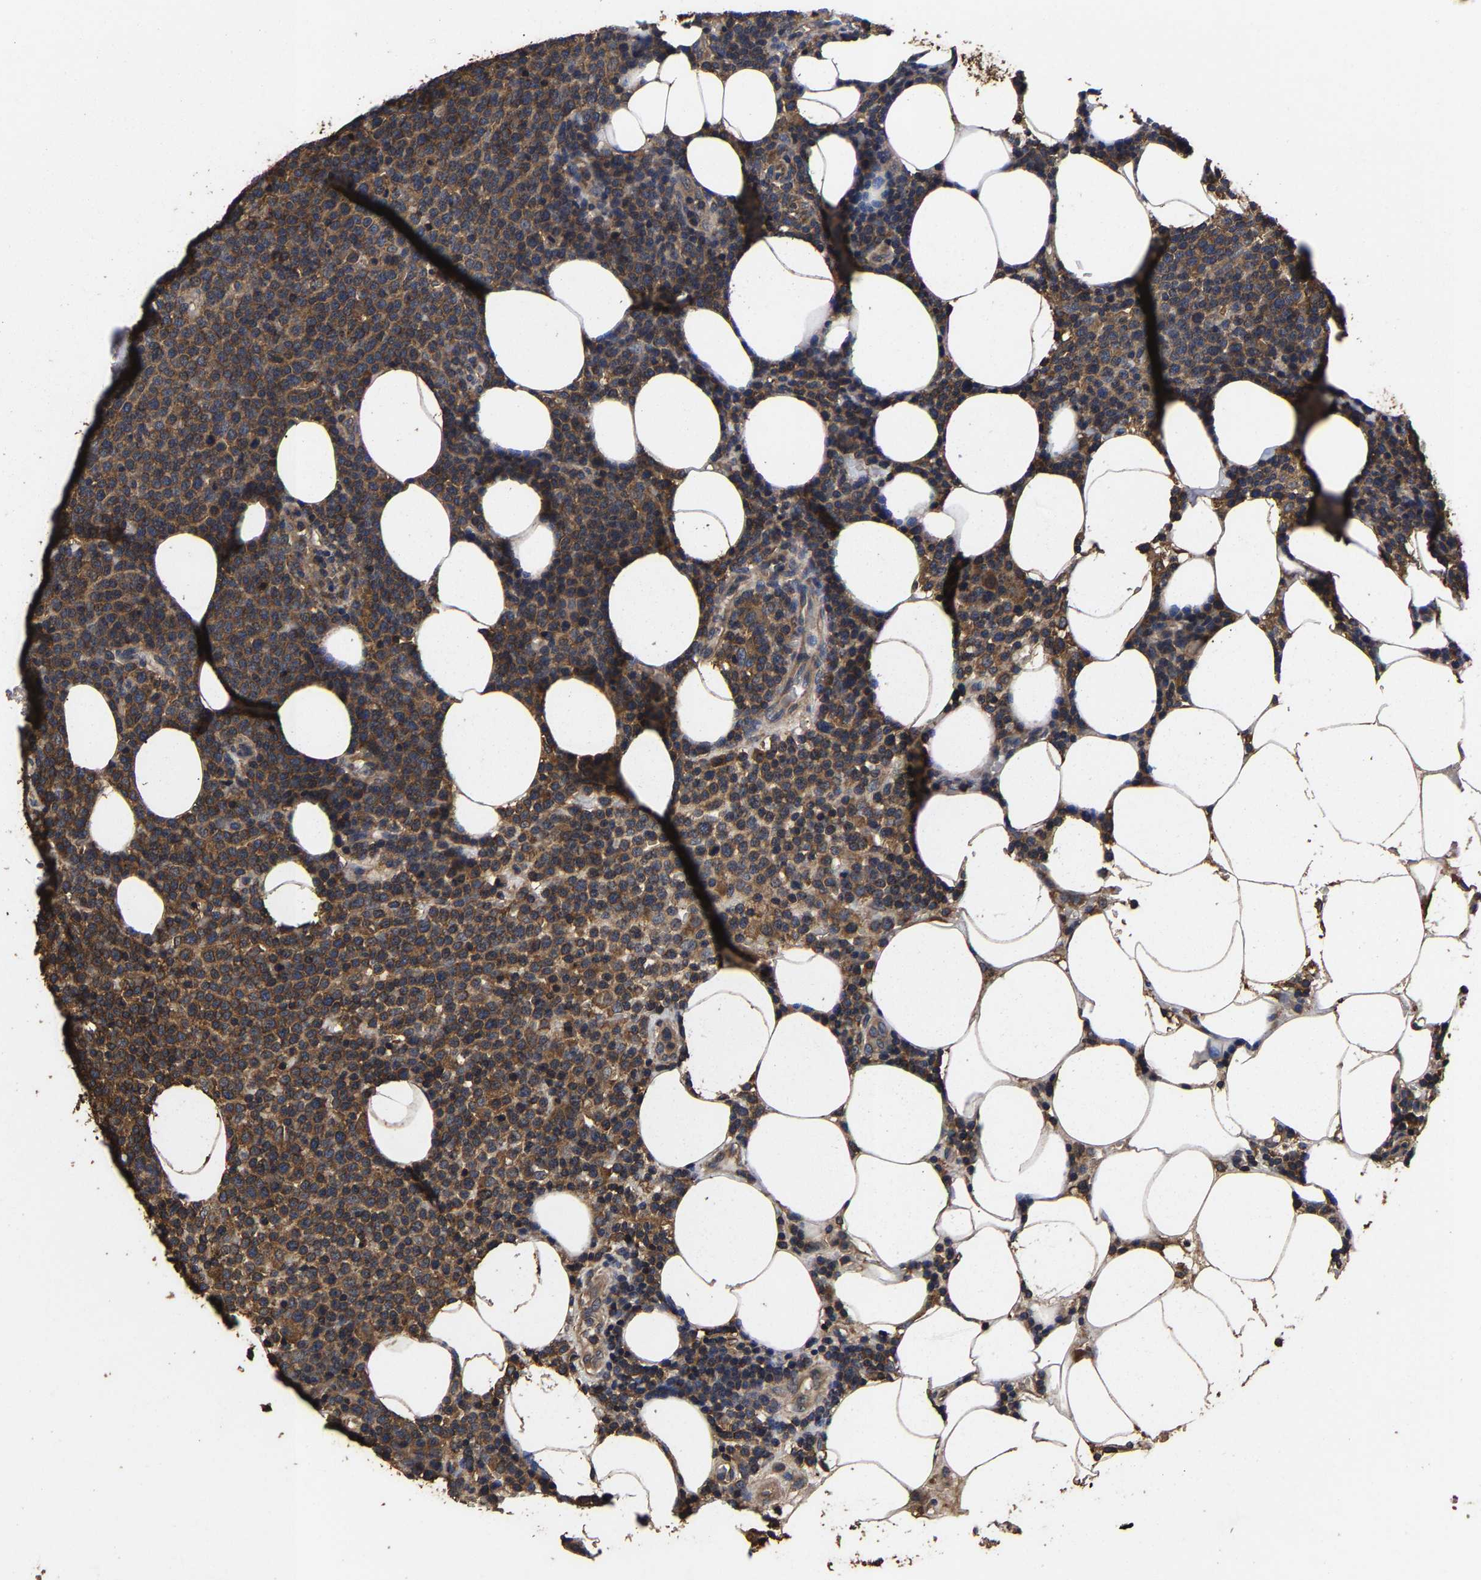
{"staining": {"intensity": "moderate", "quantity": ">75%", "location": "cytoplasmic/membranous"}, "tissue": "lymphoma", "cell_type": "Tumor cells", "image_type": "cancer", "snomed": [{"axis": "morphology", "description": "Malignant lymphoma, non-Hodgkin's type, High grade"}, {"axis": "topography", "description": "Lymph node"}], "caption": "DAB immunohistochemical staining of lymphoma demonstrates moderate cytoplasmic/membranous protein staining in about >75% of tumor cells.", "gene": "ITCH", "patient": {"sex": "male", "age": 61}}